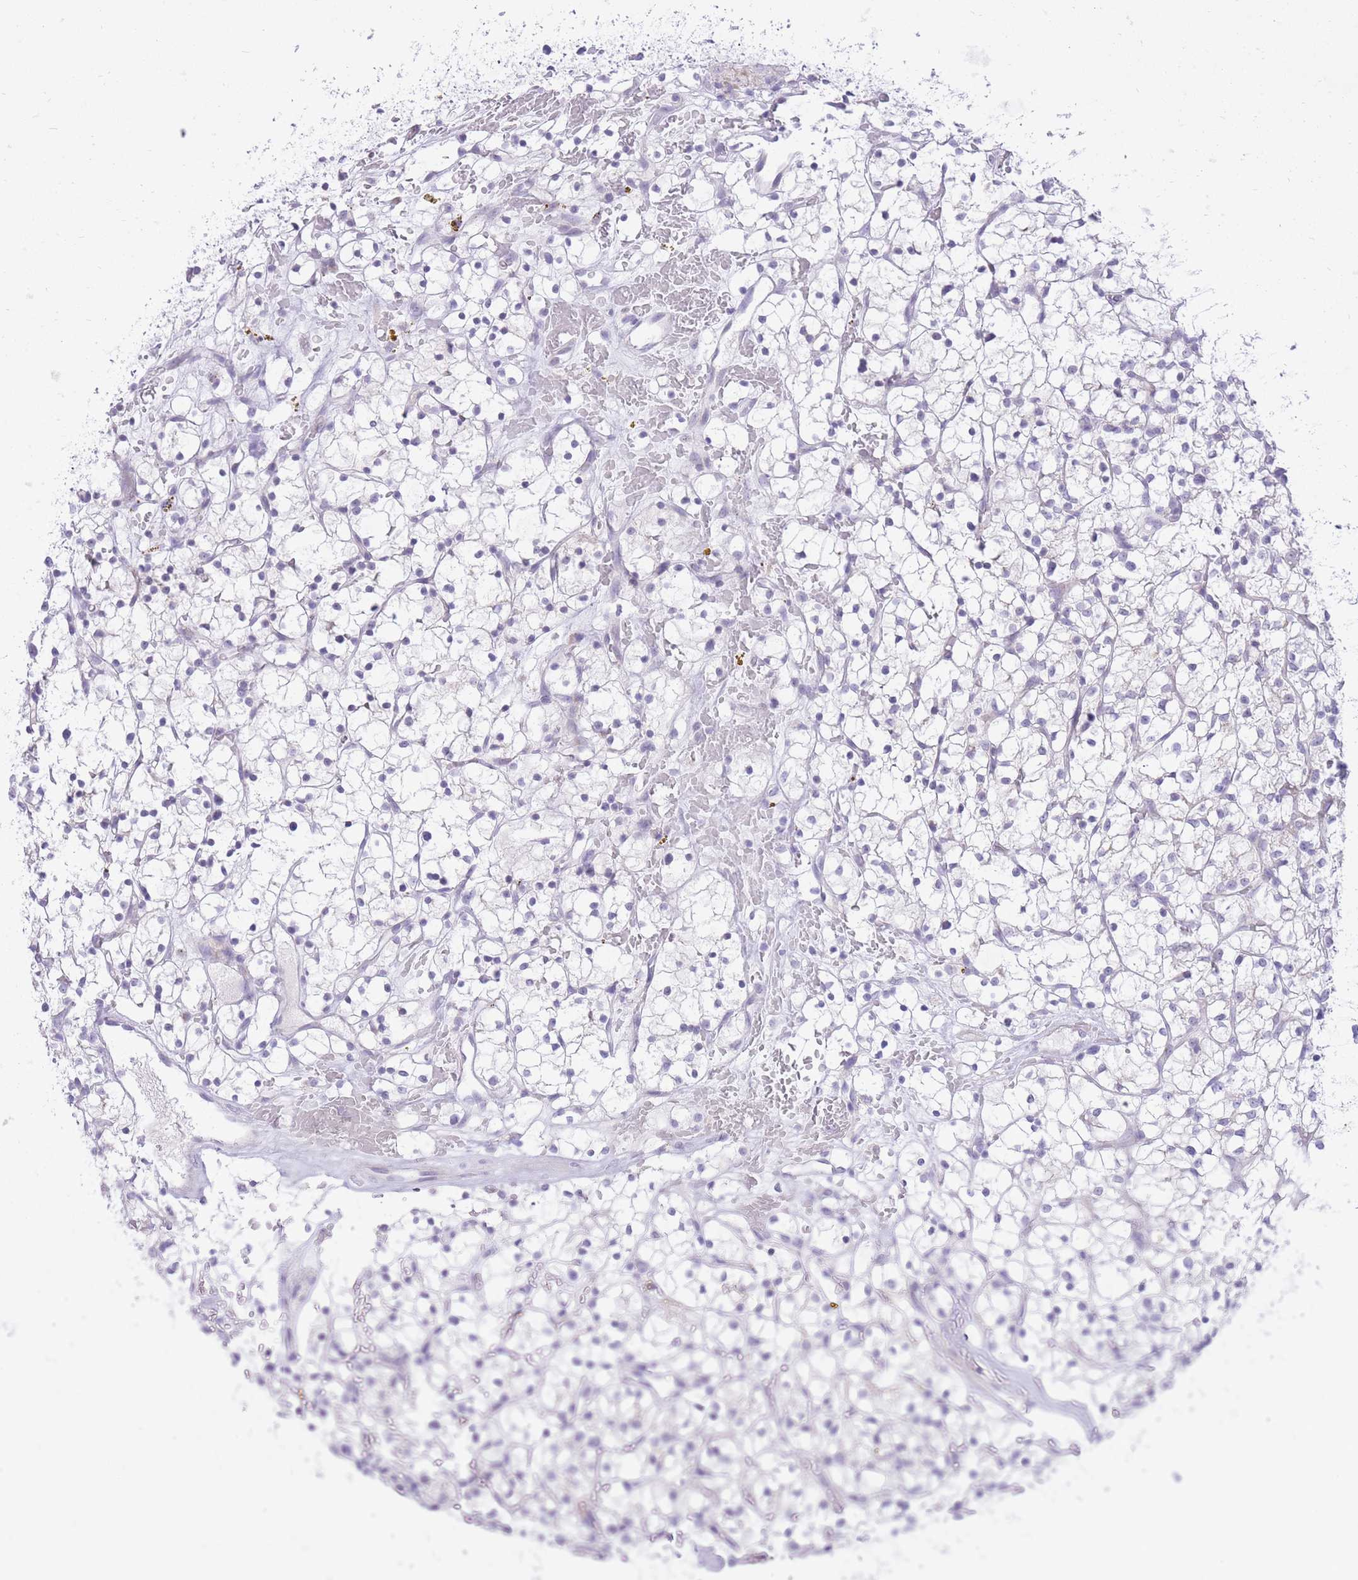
{"staining": {"intensity": "negative", "quantity": "none", "location": "none"}, "tissue": "renal cancer", "cell_type": "Tumor cells", "image_type": "cancer", "snomed": [{"axis": "morphology", "description": "Adenocarcinoma, NOS"}, {"axis": "topography", "description": "Kidney"}], "caption": "Immunohistochemical staining of adenocarcinoma (renal) demonstrates no significant positivity in tumor cells.", "gene": "DENND2D", "patient": {"sex": "female", "age": 64}}